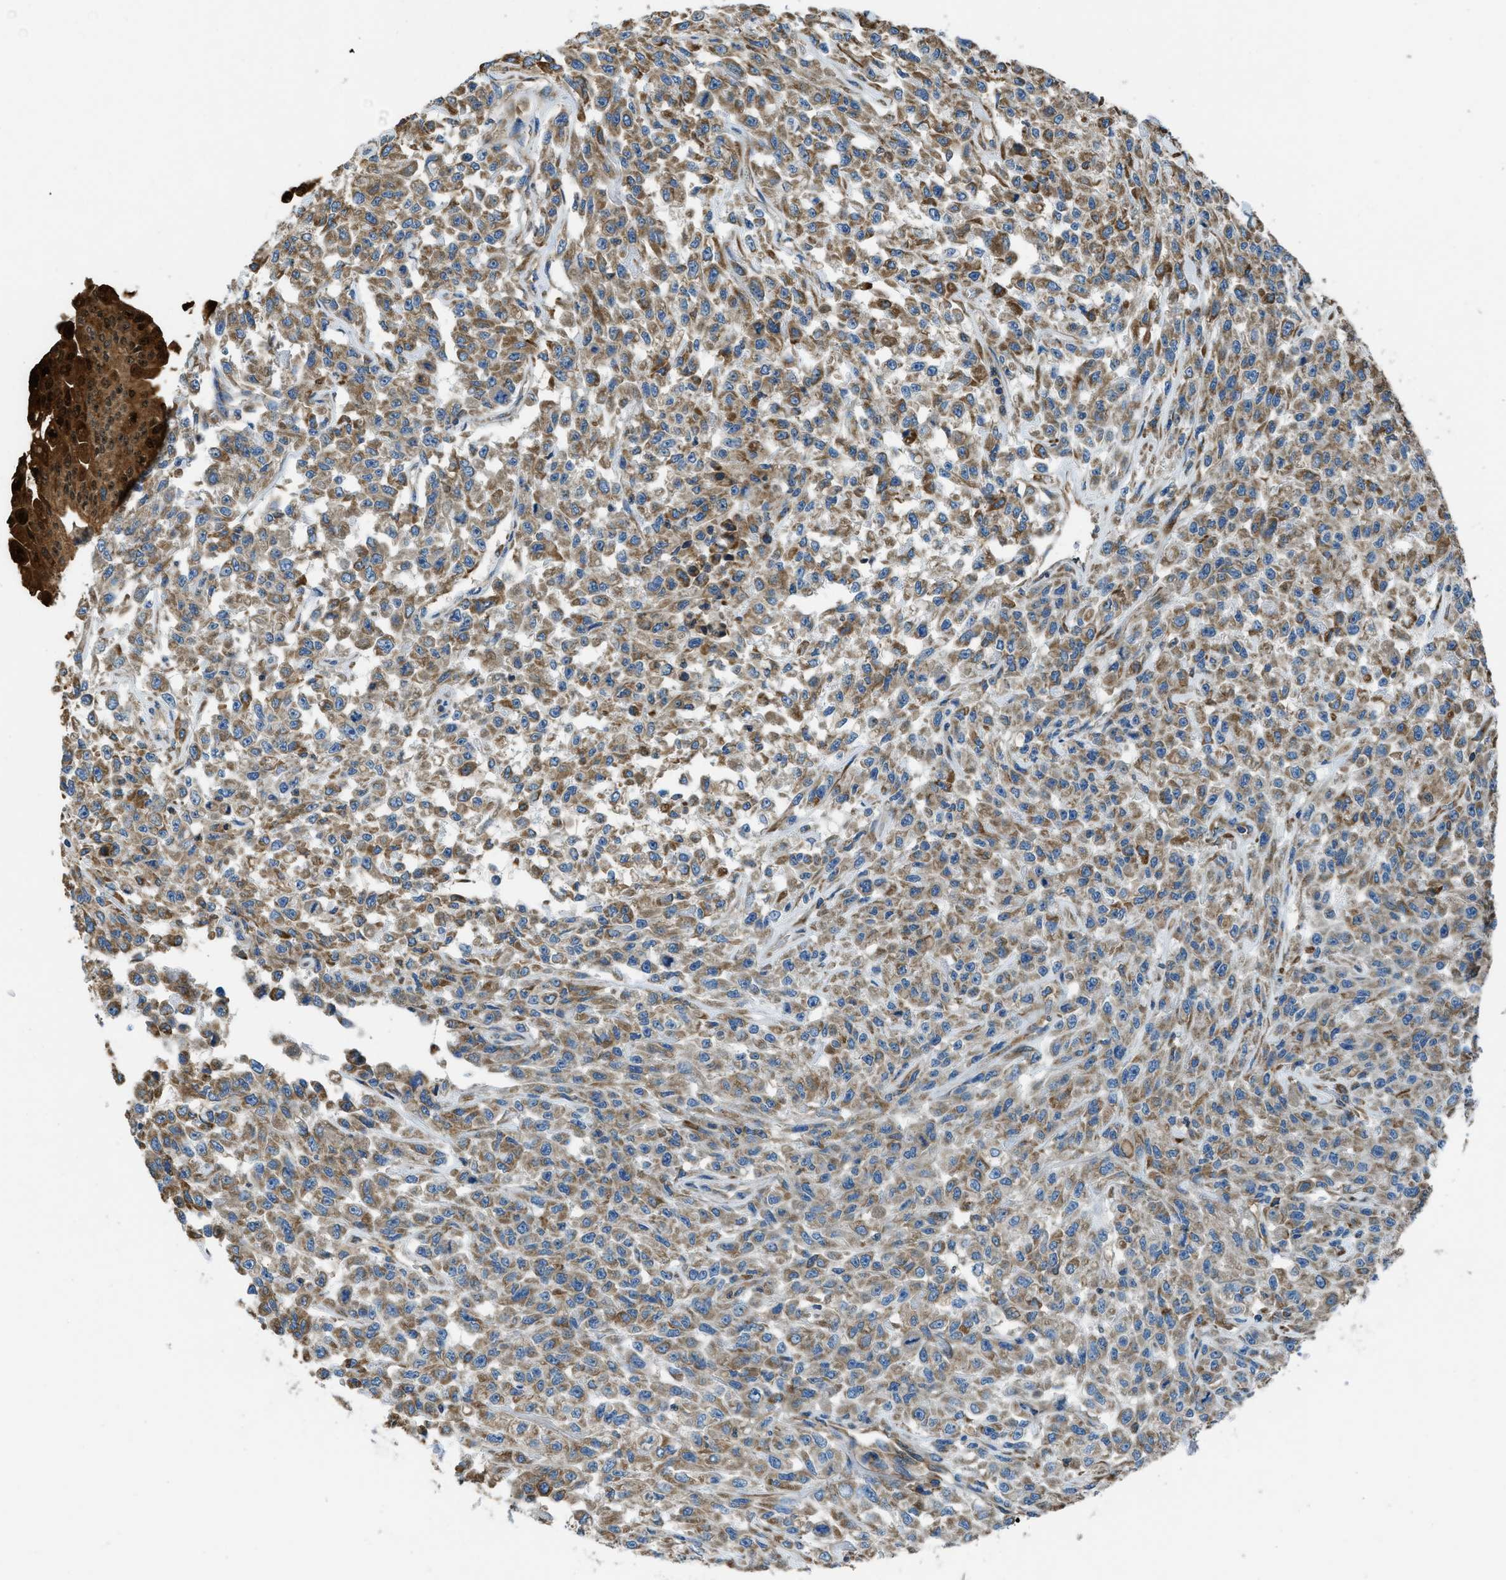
{"staining": {"intensity": "weak", "quantity": ">75%", "location": "cytoplasmic/membranous"}, "tissue": "urothelial cancer", "cell_type": "Tumor cells", "image_type": "cancer", "snomed": [{"axis": "morphology", "description": "Urothelial carcinoma, High grade"}, {"axis": "topography", "description": "Urinary bladder"}], "caption": "Immunohistochemistry (IHC) of human urothelial cancer displays low levels of weak cytoplasmic/membranous positivity in about >75% of tumor cells.", "gene": "GIMAP8", "patient": {"sex": "male", "age": 46}}